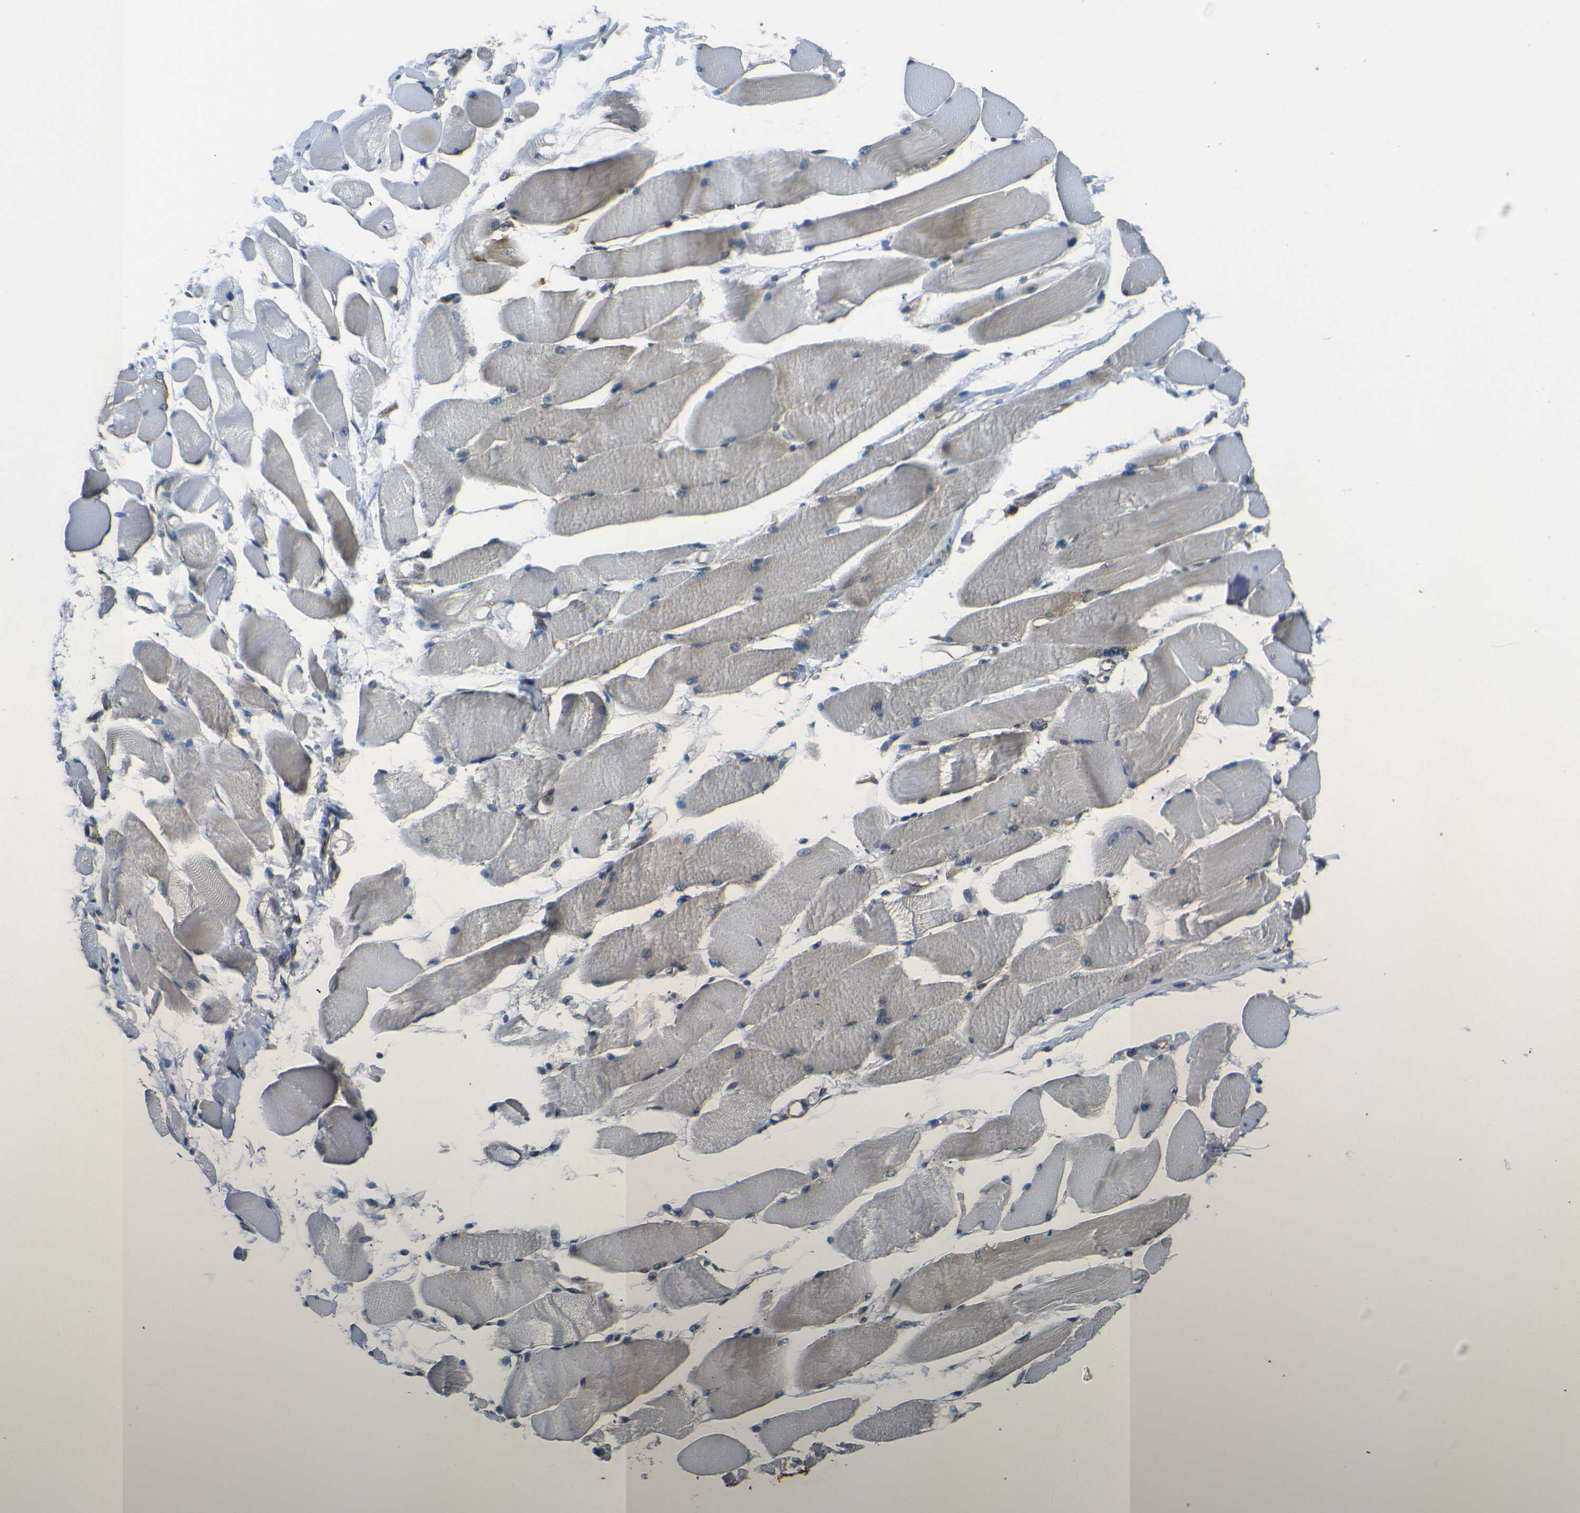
{"staining": {"intensity": "weak", "quantity": "25%-75%", "location": "cytoplasmic/membranous"}, "tissue": "skeletal muscle", "cell_type": "Myocytes", "image_type": "normal", "snomed": [{"axis": "morphology", "description": "Normal tissue, NOS"}, {"axis": "topography", "description": "Skeletal muscle"}, {"axis": "topography", "description": "Peripheral nerve tissue"}], "caption": "A low amount of weak cytoplasmic/membranous positivity is present in approximately 25%-75% of myocytes in benign skeletal muscle. (DAB IHC, brown staining for protein, blue staining for nuclei).", "gene": "RPSA", "patient": {"sex": "female", "age": 84}}